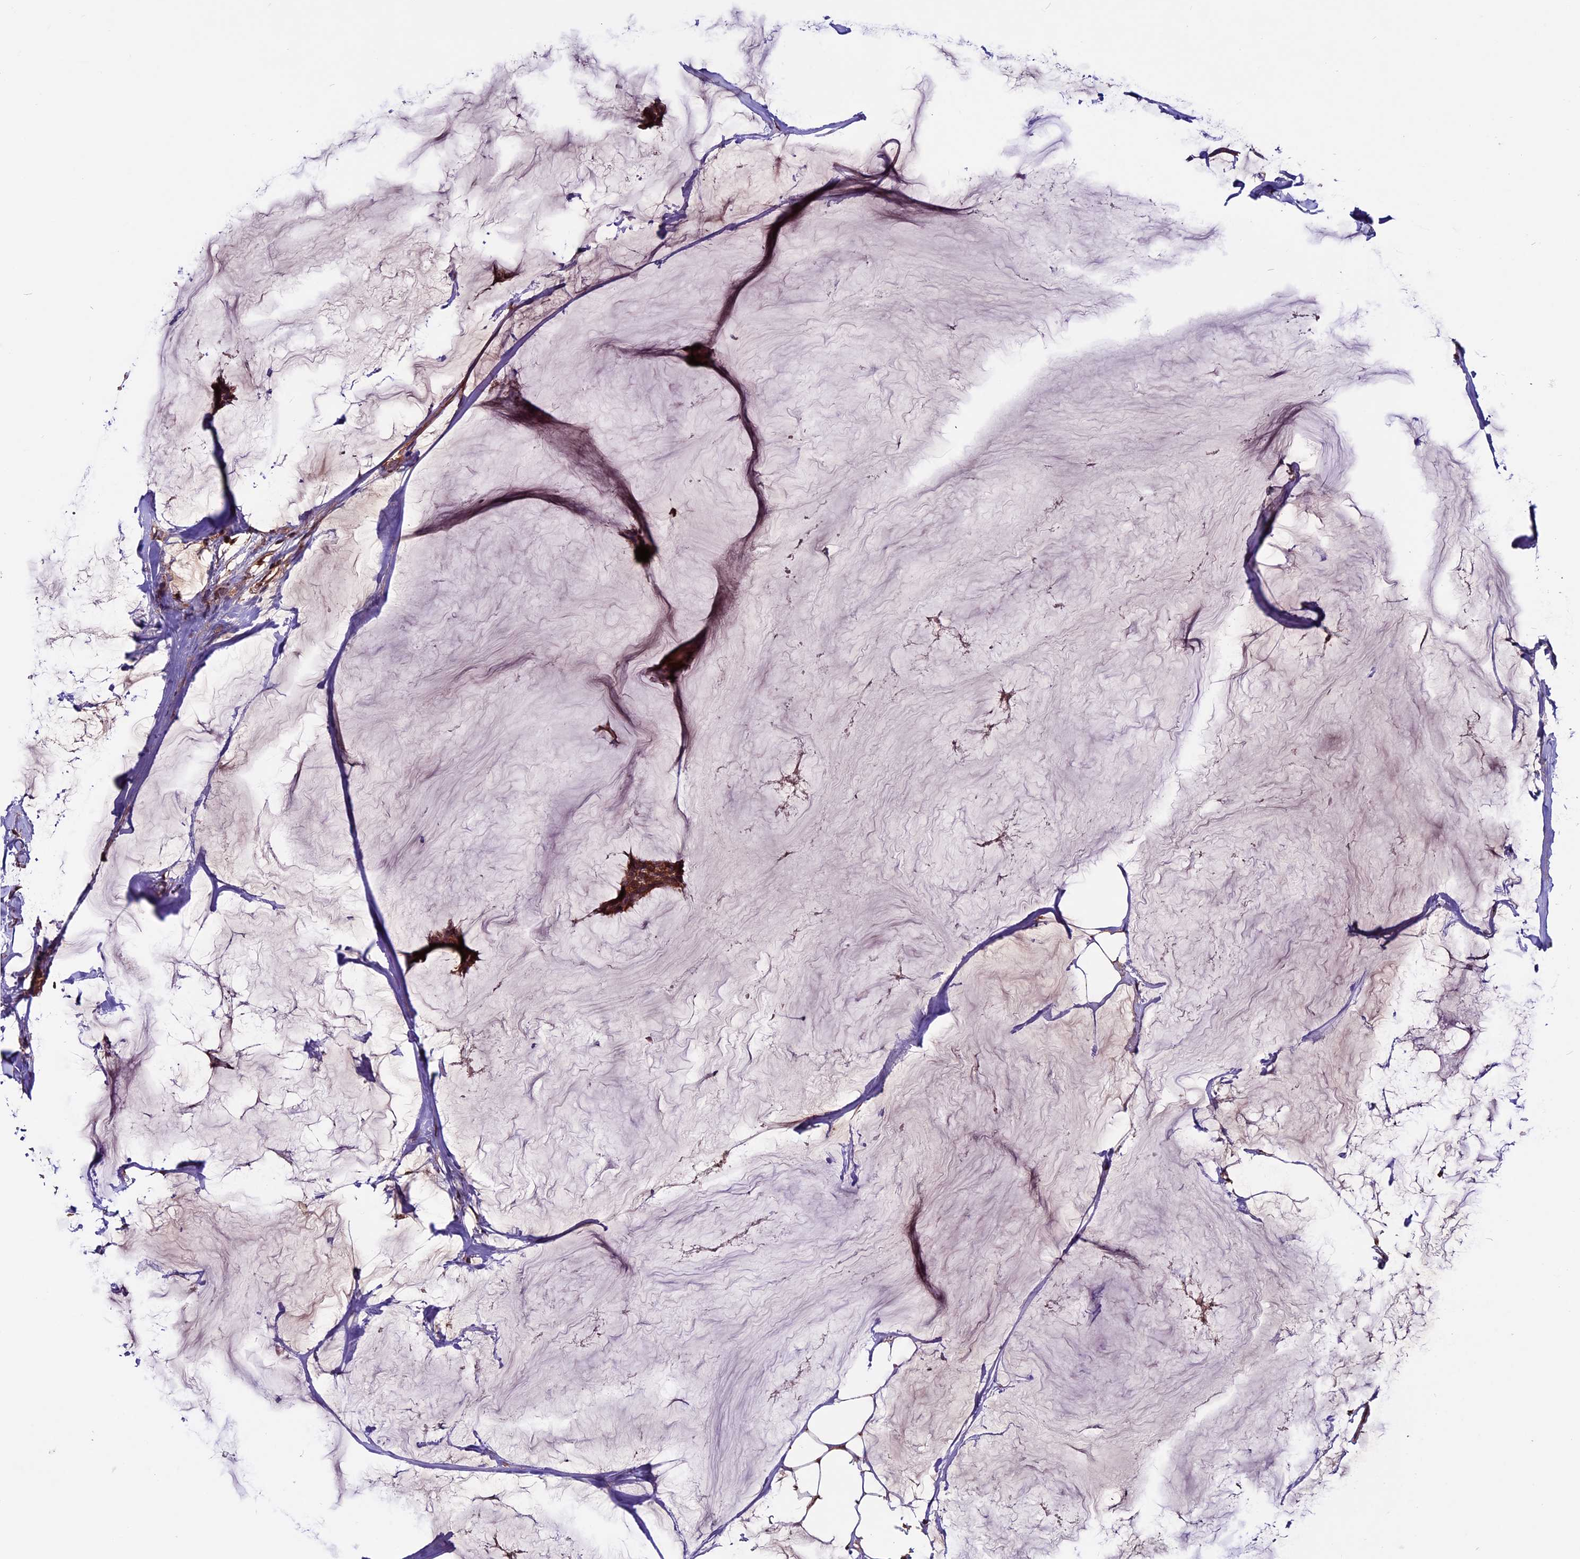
{"staining": {"intensity": "moderate", "quantity": ">75%", "location": "cytoplasmic/membranous"}, "tissue": "breast cancer", "cell_type": "Tumor cells", "image_type": "cancer", "snomed": [{"axis": "morphology", "description": "Duct carcinoma"}, {"axis": "topography", "description": "Breast"}], "caption": "Human breast cancer (infiltrating ductal carcinoma) stained with a brown dye demonstrates moderate cytoplasmic/membranous positive staining in about >75% of tumor cells.", "gene": "ZNF598", "patient": {"sex": "female", "age": 93}}